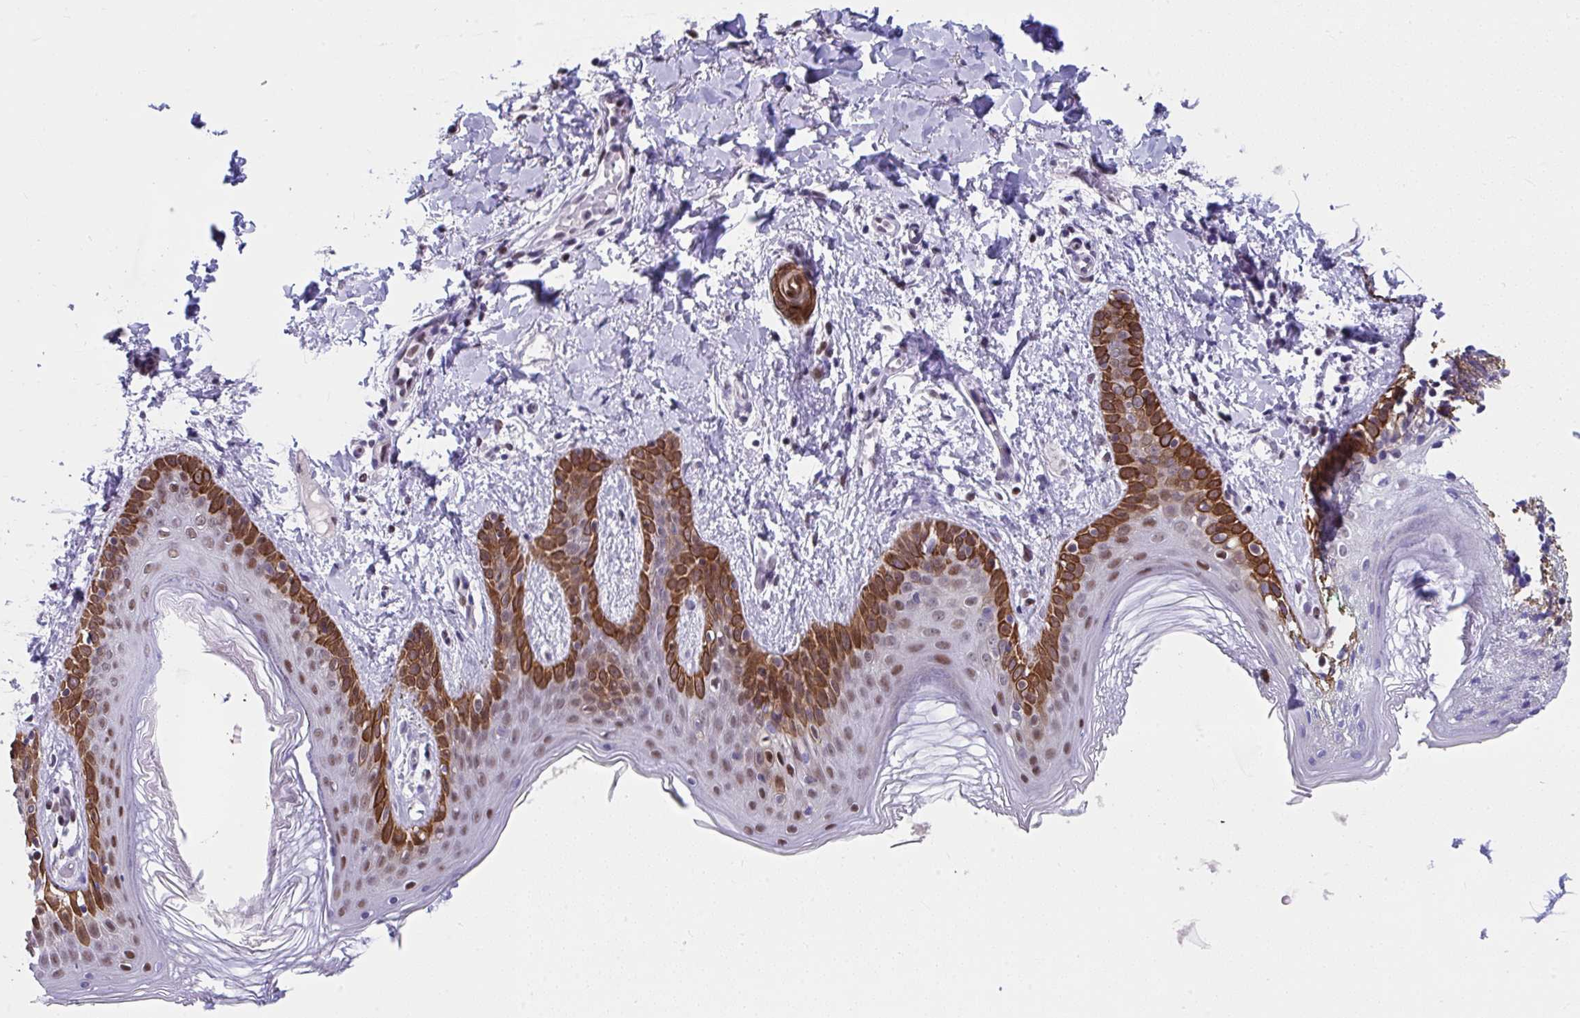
{"staining": {"intensity": "moderate", "quantity": "<25%", "location": "nuclear"}, "tissue": "skin", "cell_type": "Fibroblasts", "image_type": "normal", "snomed": [{"axis": "morphology", "description": "Normal tissue, NOS"}, {"axis": "topography", "description": "Skin"}], "caption": "Immunohistochemical staining of normal skin exhibits low levels of moderate nuclear expression in about <25% of fibroblasts. Nuclei are stained in blue.", "gene": "SLC35C2", "patient": {"sex": "male", "age": 16}}